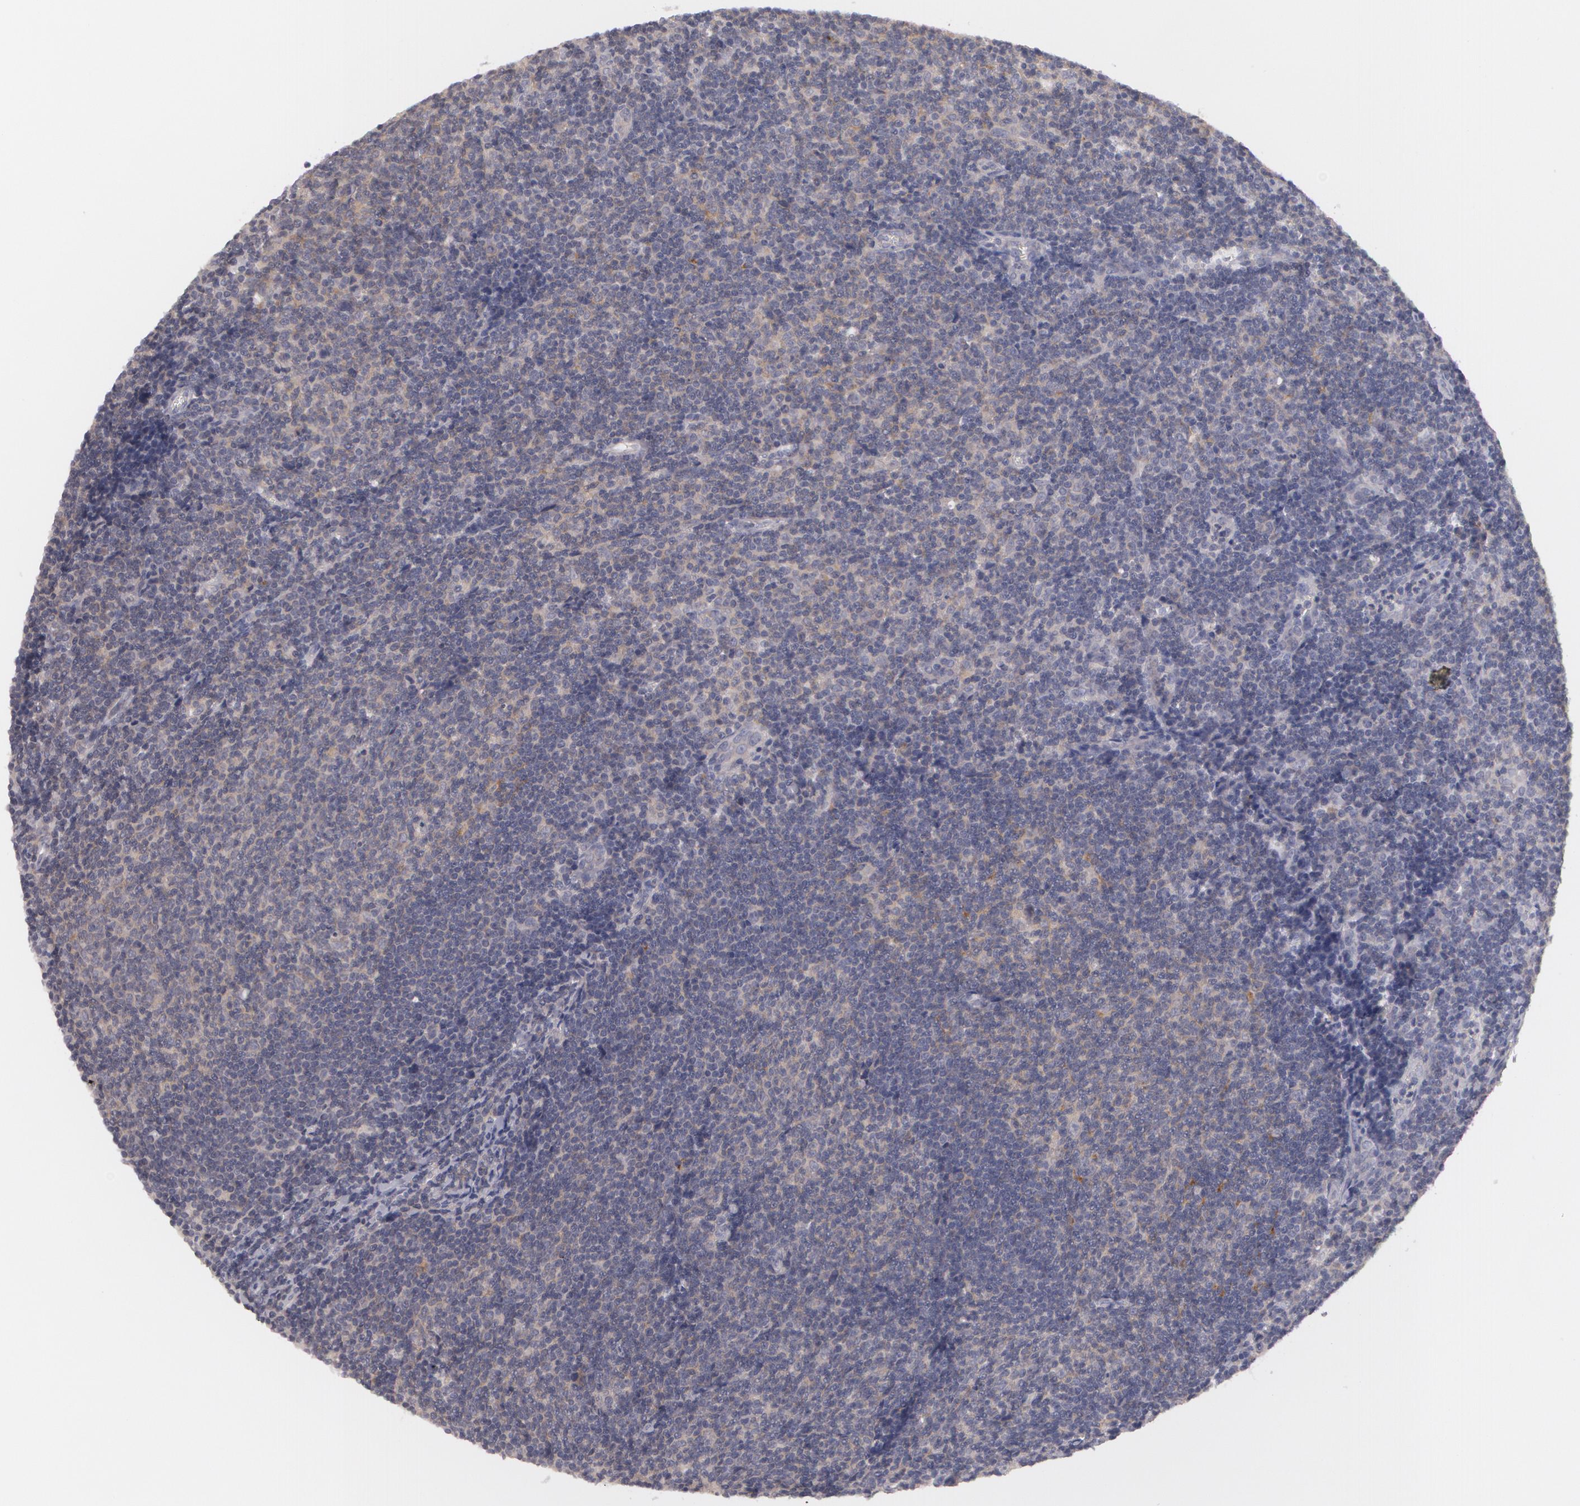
{"staining": {"intensity": "weak", "quantity": "25%-75%", "location": "cytoplasmic/membranous"}, "tissue": "lymphoma", "cell_type": "Tumor cells", "image_type": "cancer", "snomed": [{"axis": "morphology", "description": "Malignant lymphoma, non-Hodgkin's type, Low grade"}, {"axis": "topography", "description": "Lymph node"}], "caption": "Human low-grade malignant lymphoma, non-Hodgkin's type stained with a protein marker exhibits weak staining in tumor cells.", "gene": "CASK", "patient": {"sex": "male", "age": 49}}